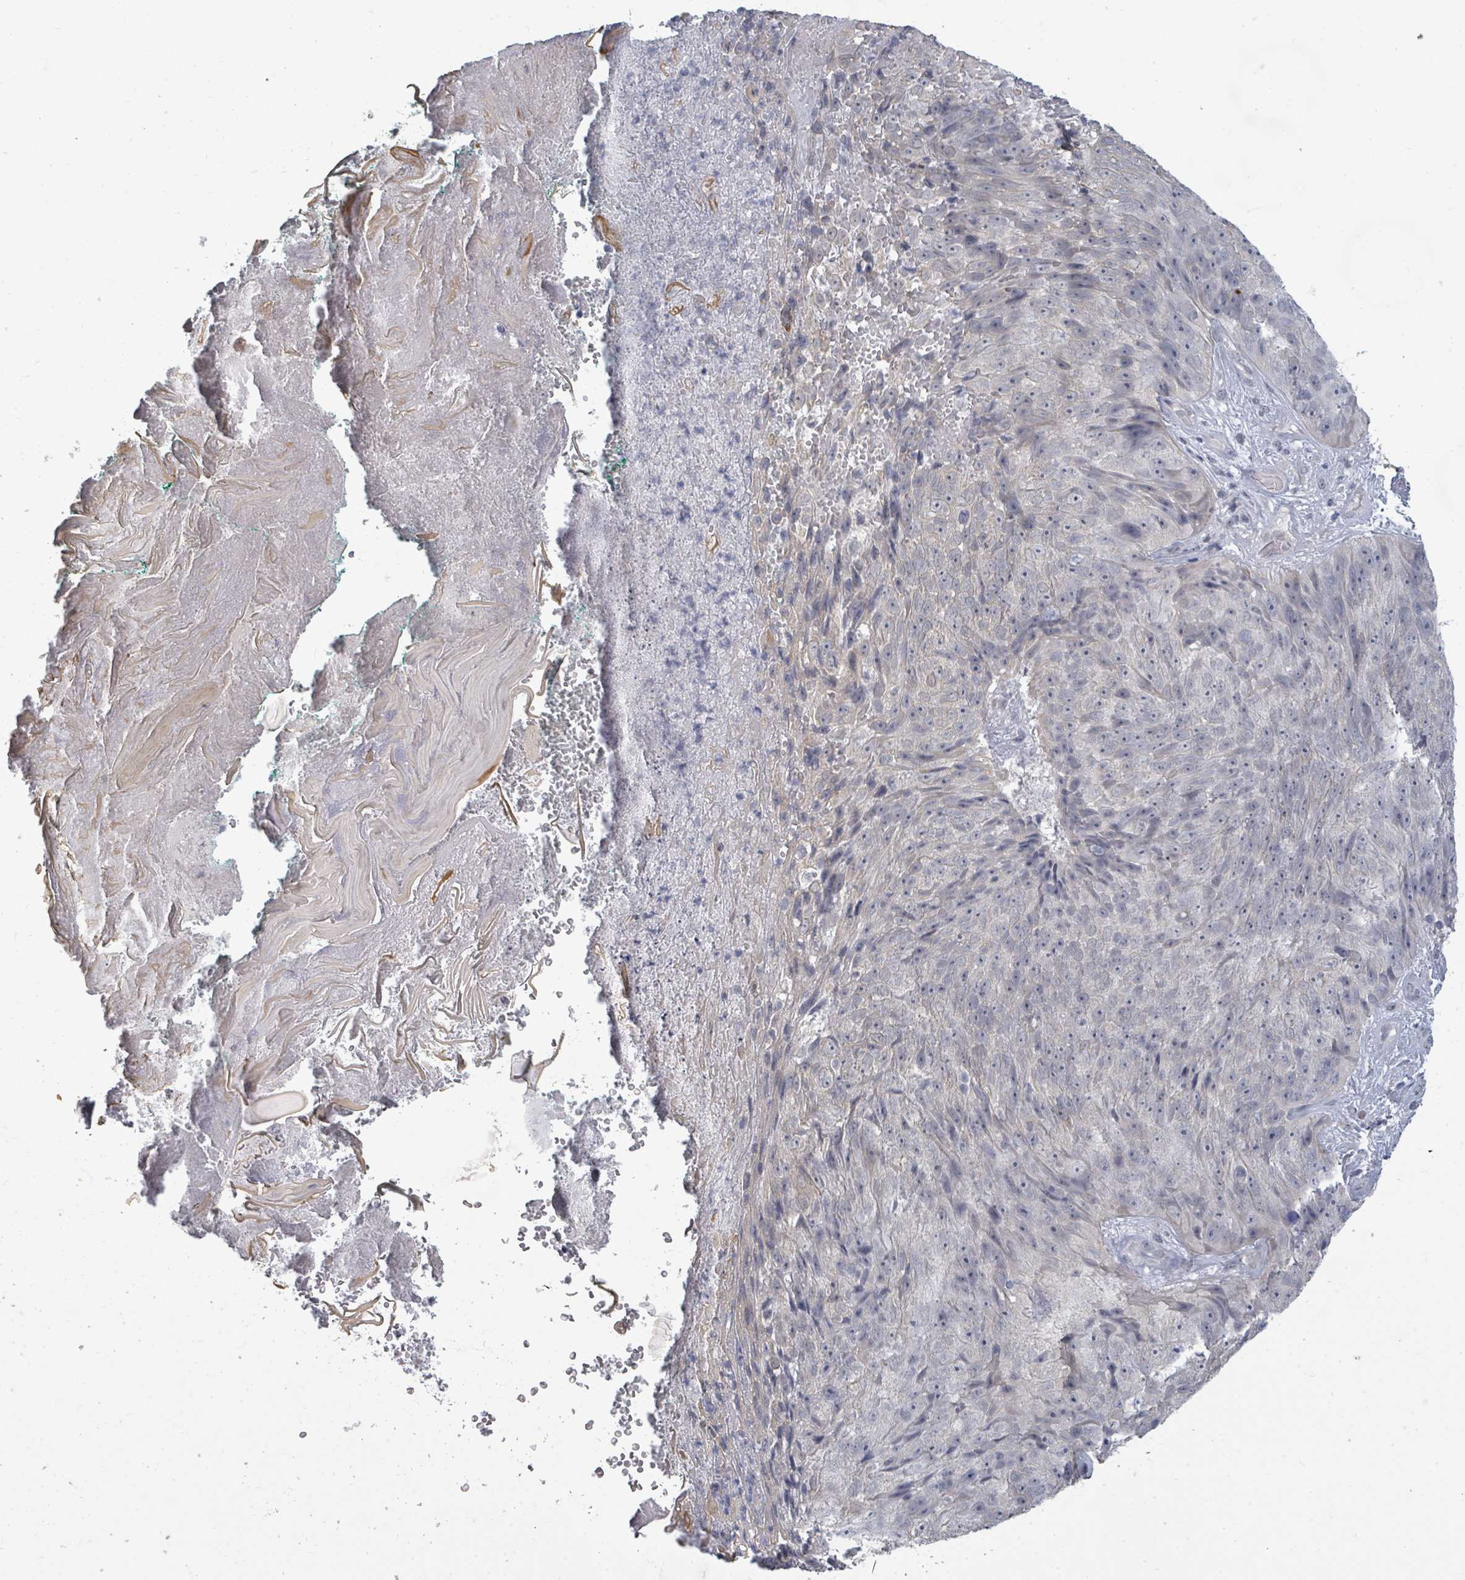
{"staining": {"intensity": "negative", "quantity": "none", "location": "none"}, "tissue": "skin cancer", "cell_type": "Tumor cells", "image_type": "cancer", "snomed": [{"axis": "morphology", "description": "Squamous cell carcinoma, NOS"}, {"axis": "topography", "description": "Skin"}], "caption": "Tumor cells are negative for protein expression in human squamous cell carcinoma (skin).", "gene": "ASB12", "patient": {"sex": "female", "age": 87}}